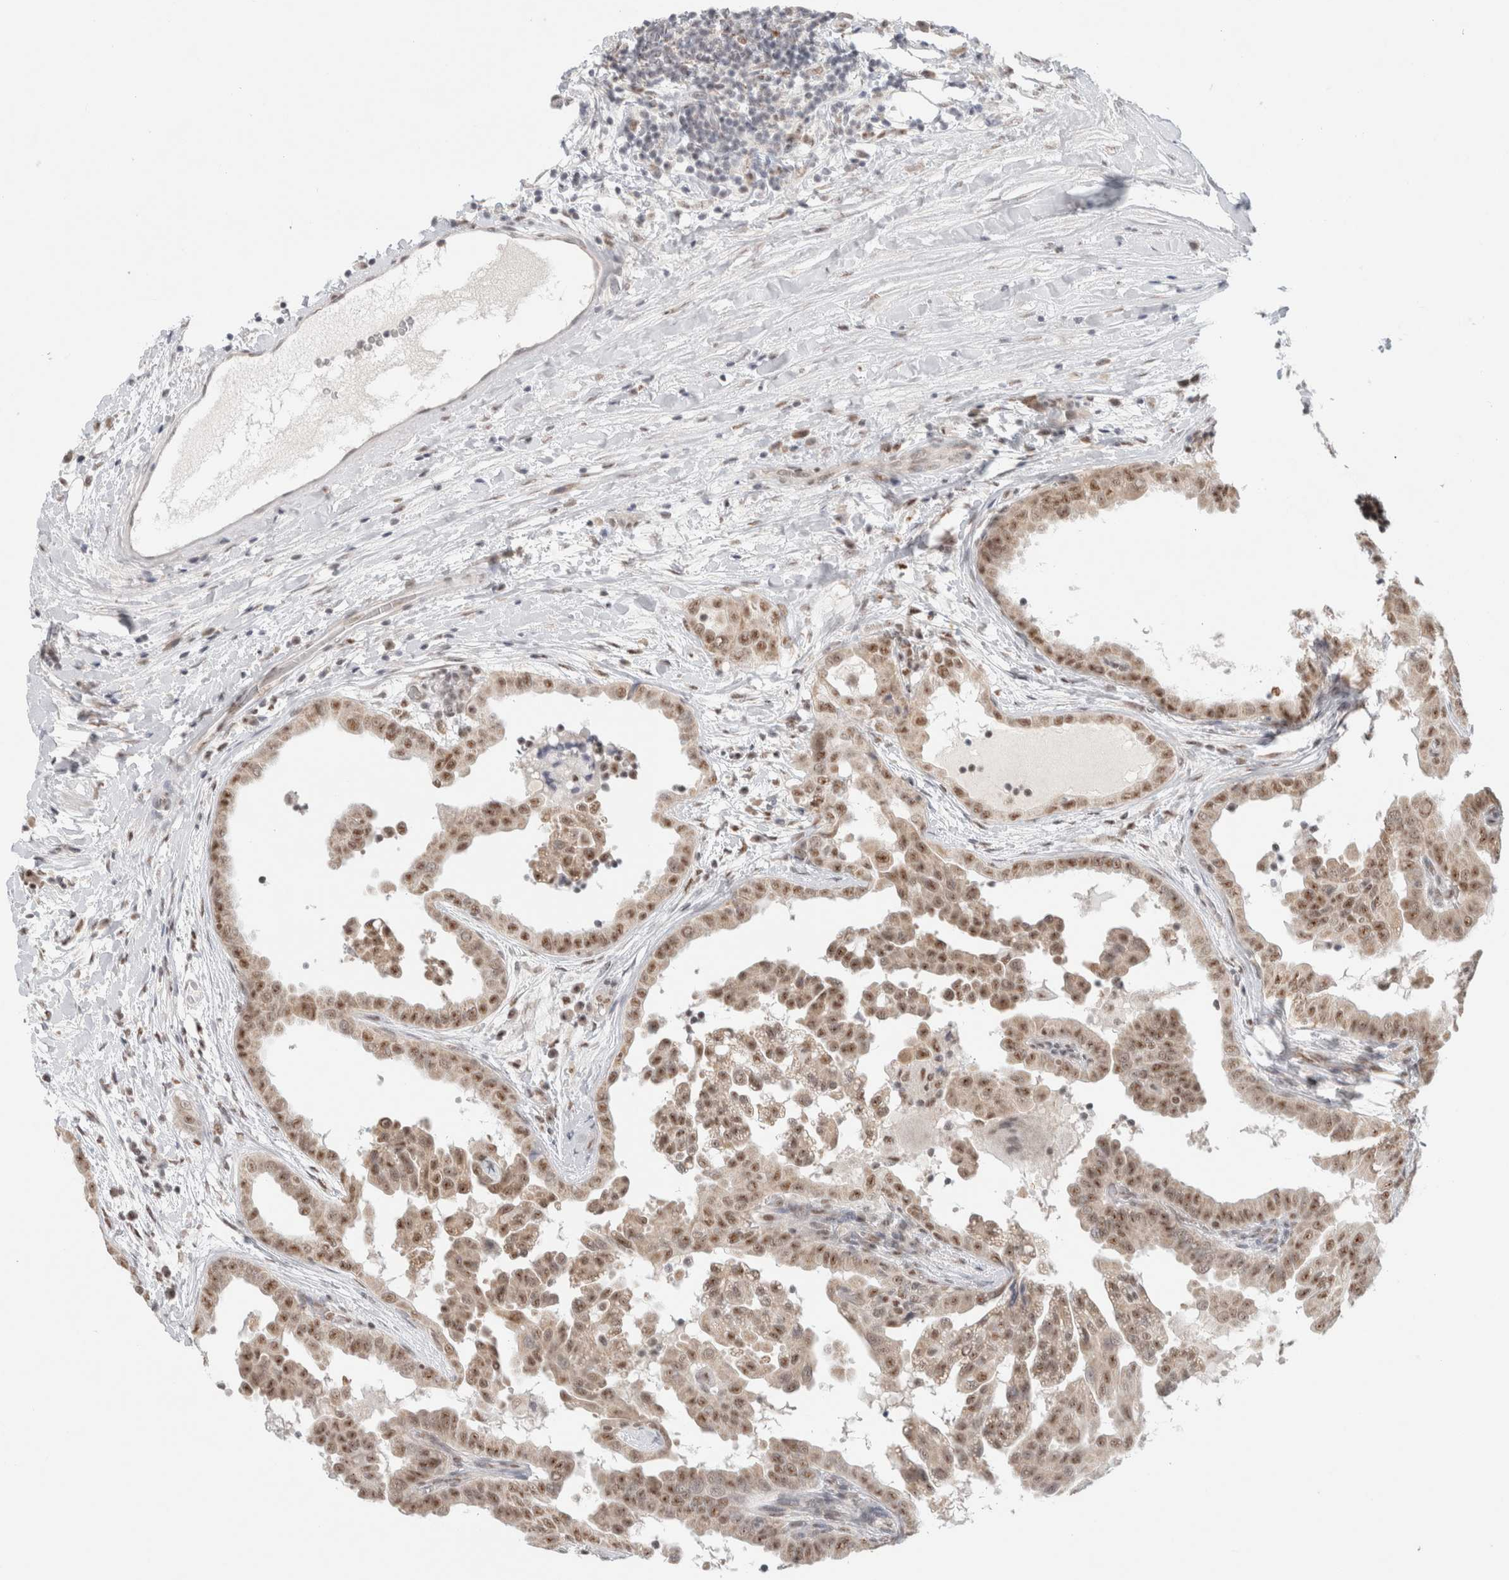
{"staining": {"intensity": "moderate", "quantity": ">75%", "location": "nuclear"}, "tissue": "thyroid cancer", "cell_type": "Tumor cells", "image_type": "cancer", "snomed": [{"axis": "morphology", "description": "Papillary adenocarcinoma, NOS"}, {"axis": "topography", "description": "Thyroid gland"}], "caption": "Brown immunohistochemical staining in human thyroid cancer (papillary adenocarcinoma) demonstrates moderate nuclear staining in about >75% of tumor cells.", "gene": "TRMT12", "patient": {"sex": "male", "age": 33}}